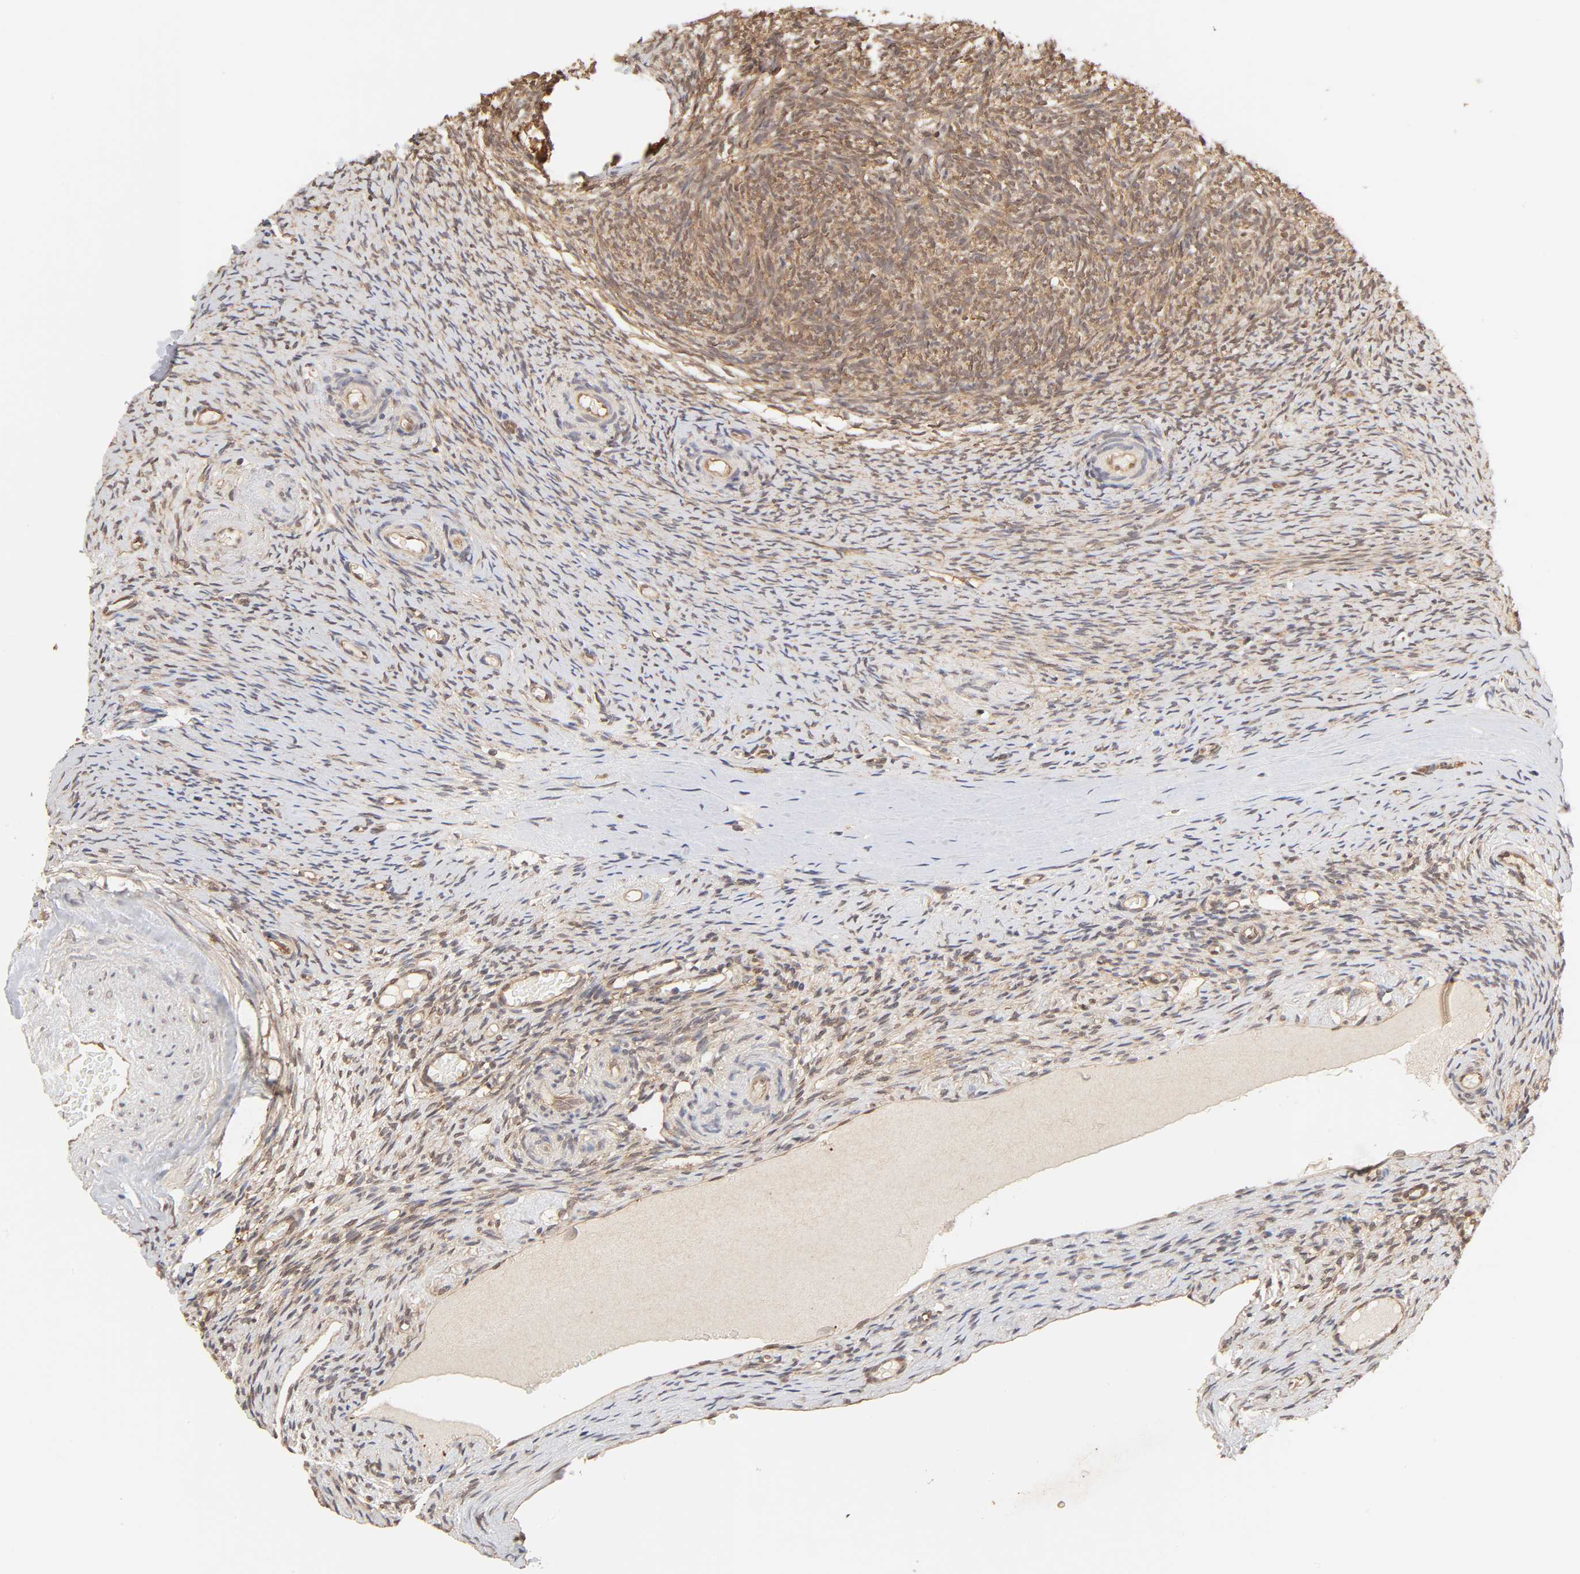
{"staining": {"intensity": "moderate", "quantity": ">75%", "location": "cytoplasmic/membranous"}, "tissue": "ovary", "cell_type": "Follicle cells", "image_type": "normal", "snomed": [{"axis": "morphology", "description": "Normal tissue, NOS"}, {"axis": "topography", "description": "Ovary"}], "caption": "Immunohistochemistry histopathology image of benign ovary: human ovary stained using immunohistochemistry shows medium levels of moderate protein expression localized specifically in the cytoplasmic/membranous of follicle cells, appearing as a cytoplasmic/membranous brown color.", "gene": "MAPK1", "patient": {"sex": "female", "age": 60}}